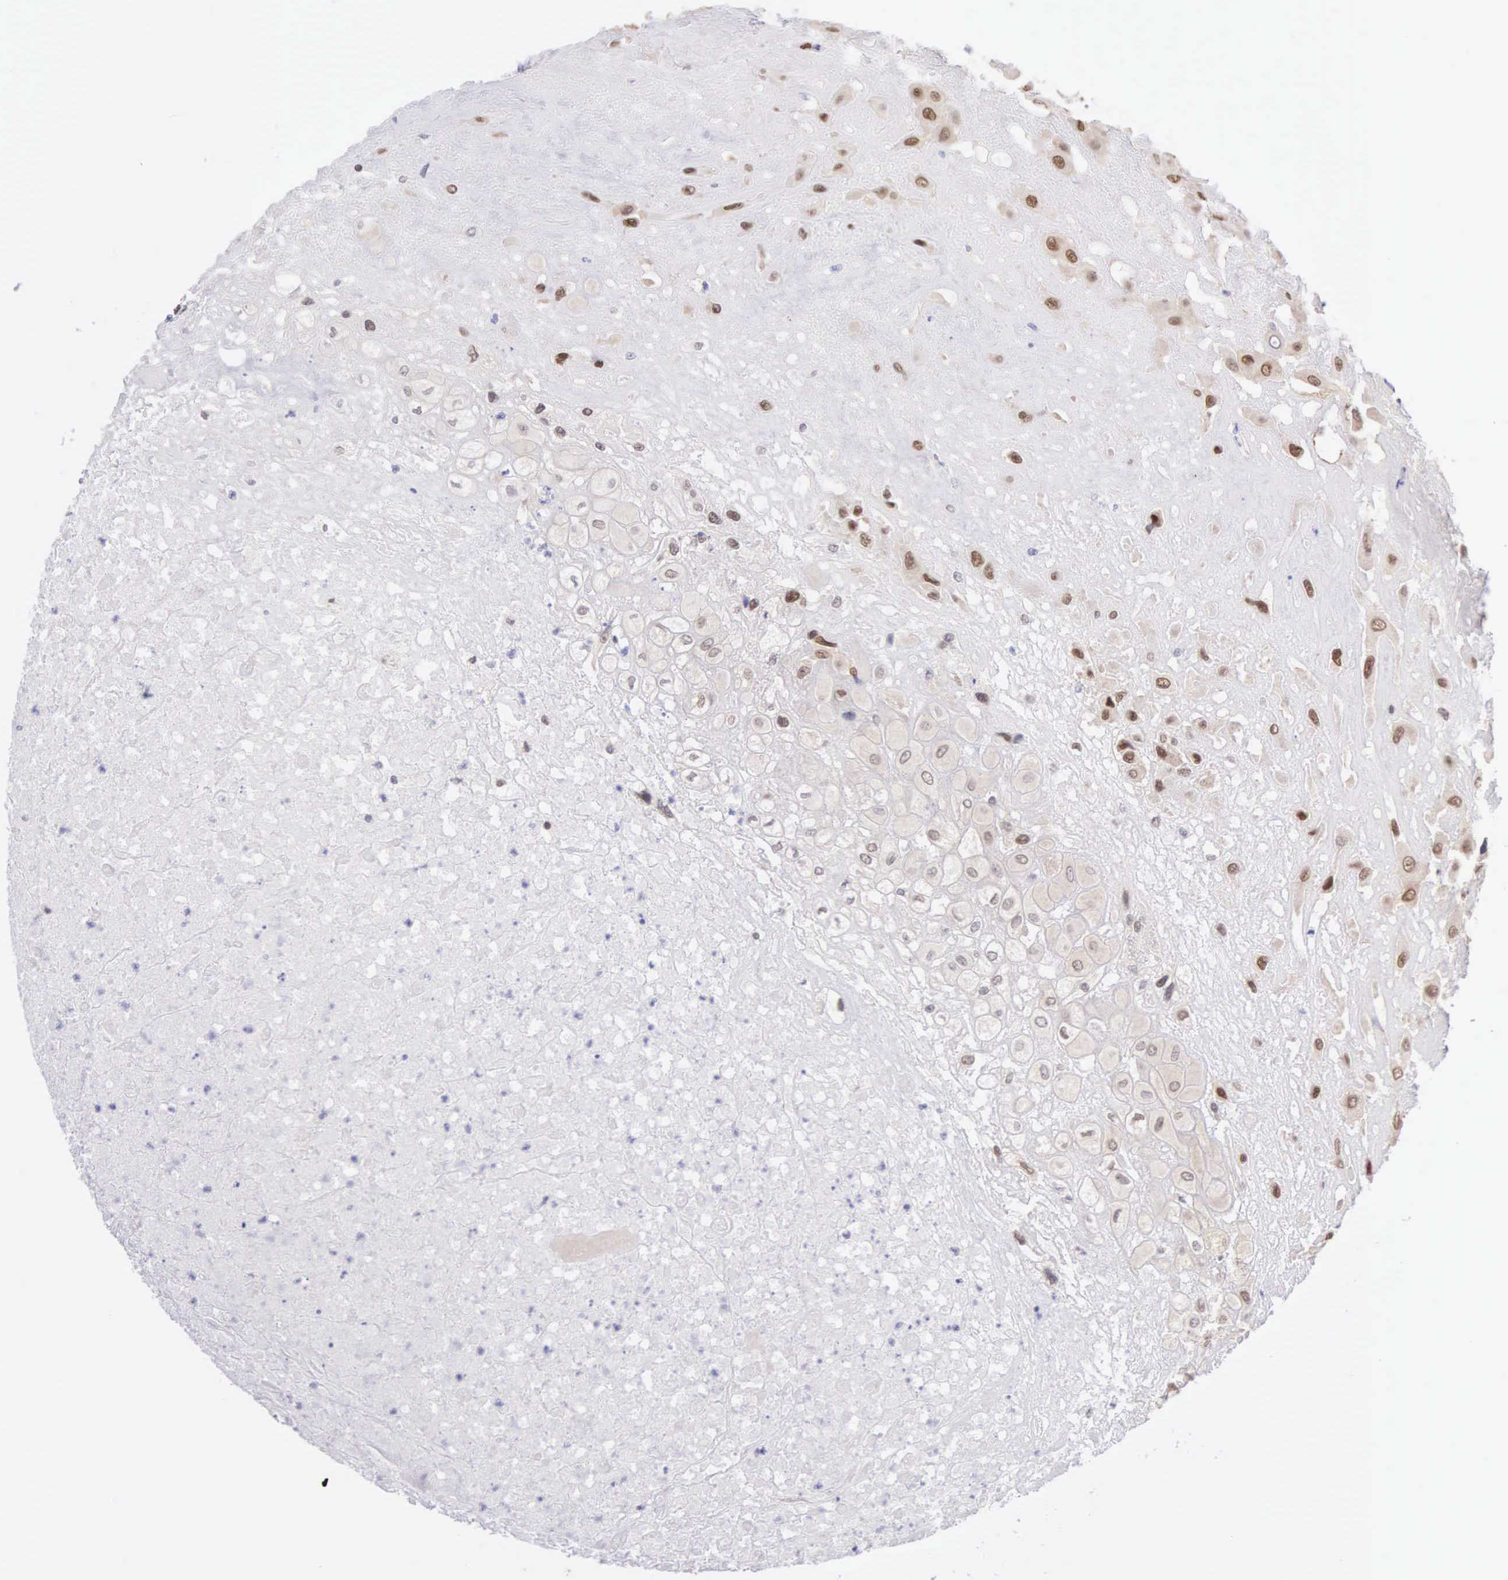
{"staining": {"intensity": "moderate", "quantity": "25%-75%", "location": "nuclear"}, "tissue": "placenta", "cell_type": "Decidual cells", "image_type": "normal", "snomed": [{"axis": "morphology", "description": "Normal tissue, NOS"}, {"axis": "topography", "description": "Placenta"}], "caption": "IHC (DAB) staining of unremarkable human placenta reveals moderate nuclear protein expression in approximately 25%-75% of decidual cells.", "gene": "CCDC117", "patient": {"sex": "female", "age": 31}}